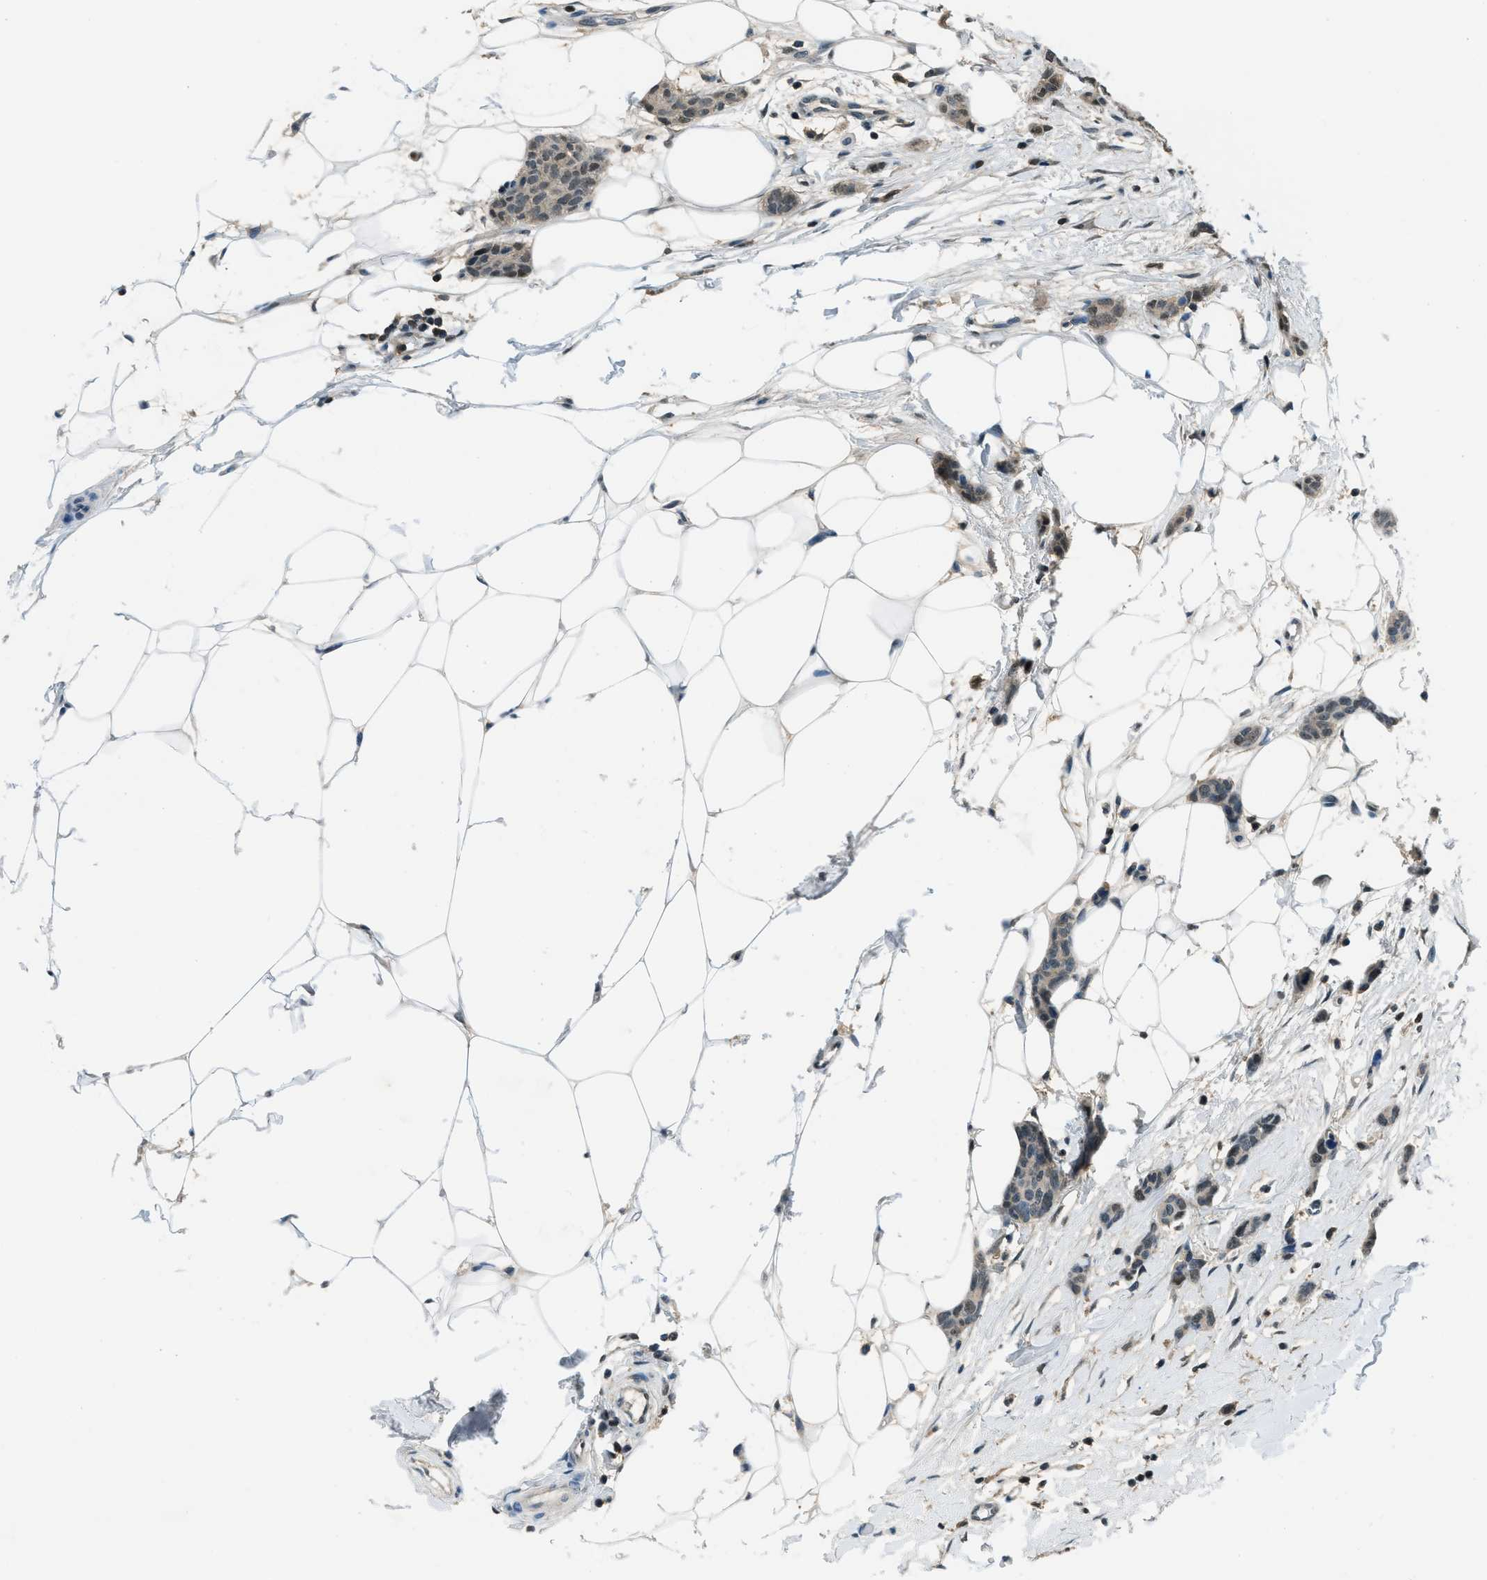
{"staining": {"intensity": "moderate", "quantity": "25%-75%", "location": "nuclear"}, "tissue": "breast cancer", "cell_type": "Tumor cells", "image_type": "cancer", "snomed": [{"axis": "morphology", "description": "Lobular carcinoma"}, {"axis": "topography", "description": "Skin"}, {"axis": "topography", "description": "Breast"}], "caption": "IHC of human breast cancer (lobular carcinoma) shows medium levels of moderate nuclear staining in about 25%-75% of tumor cells. (DAB = brown stain, brightfield microscopy at high magnification).", "gene": "OGFR", "patient": {"sex": "female", "age": 46}}